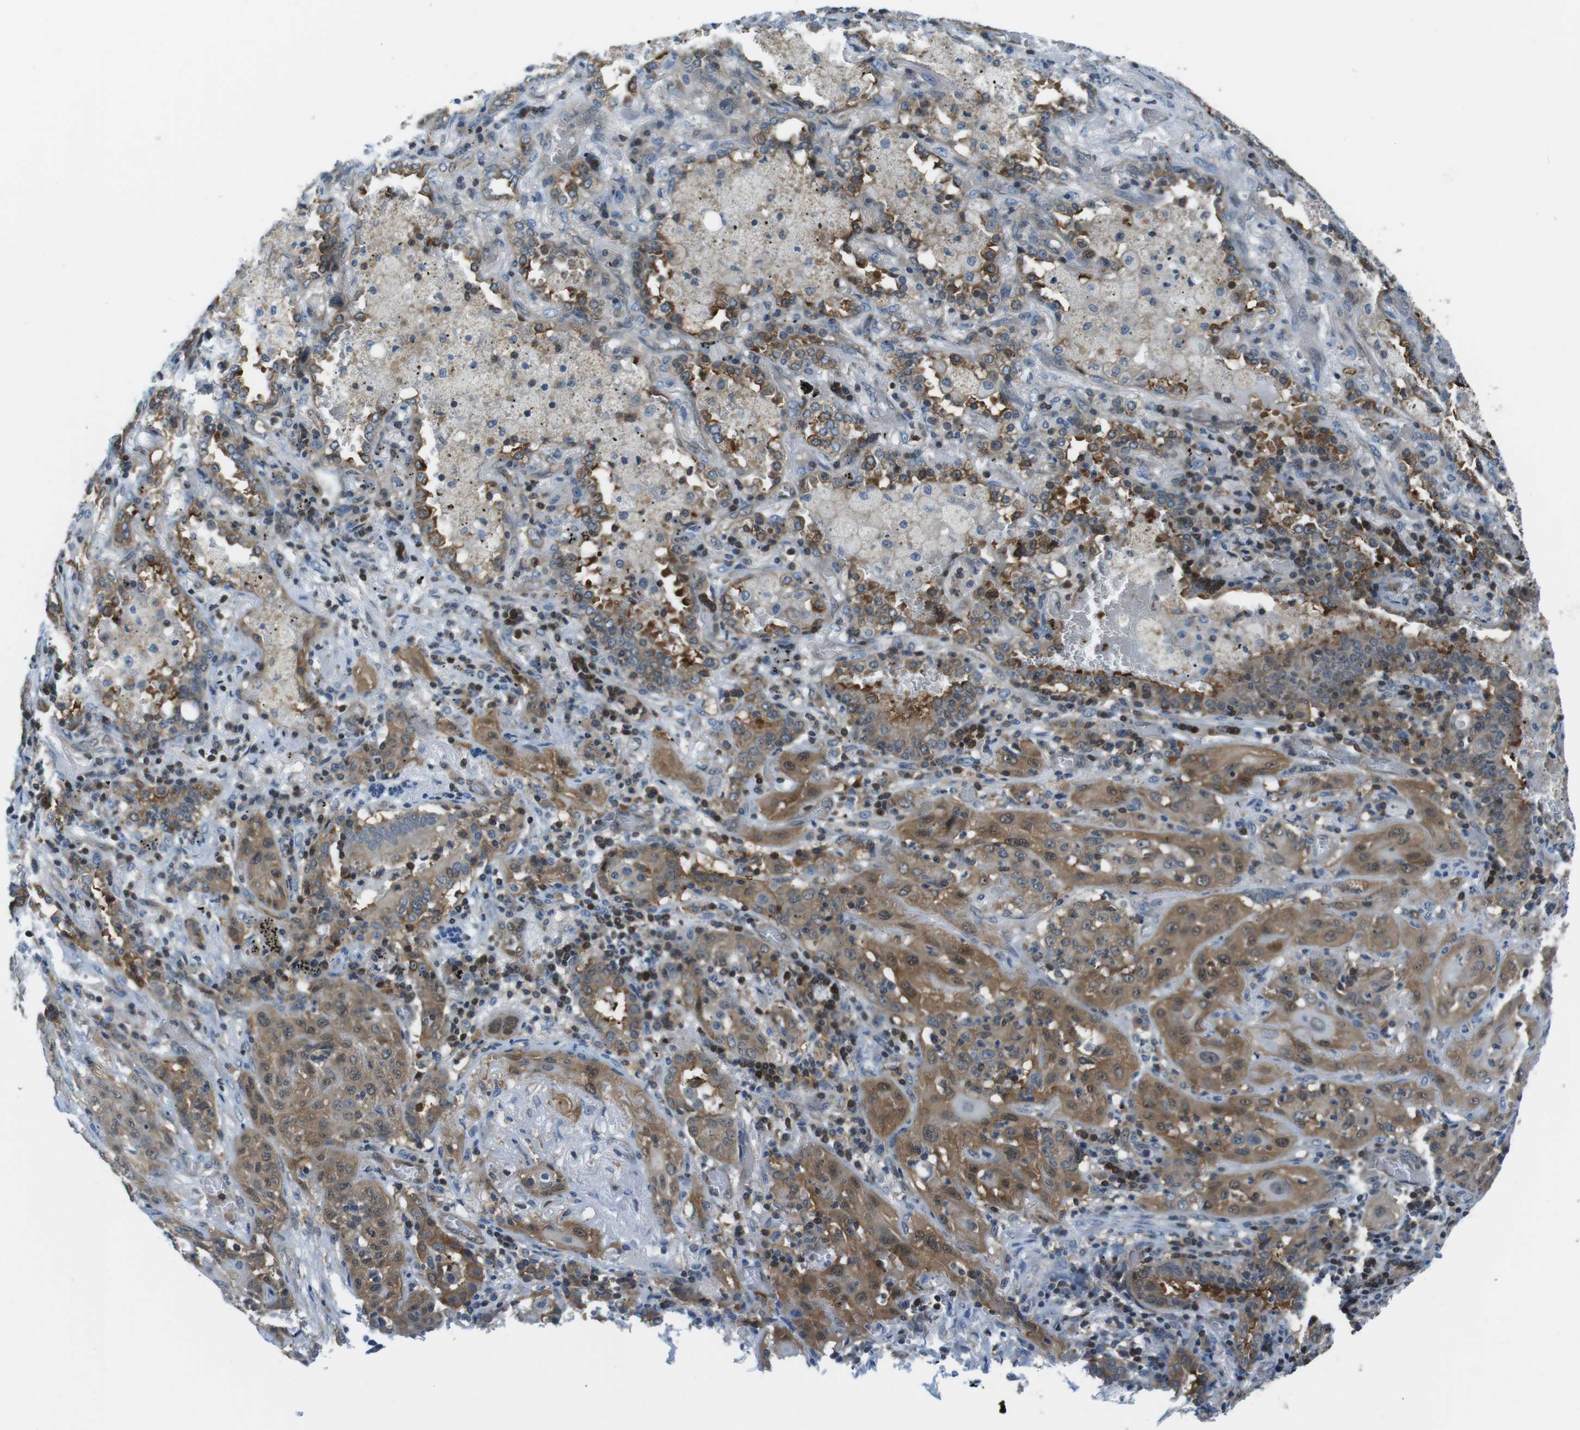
{"staining": {"intensity": "moderate", "quantity": ">75%", "location": "cytoplasmic/membranous,nuclear"}, "tissue": "lung cancer", "cell_type": "Tumor cells", "image_type": "cancer", "snomed": [{"axis": "morphology", "description": "Squamous cell carcinoma, NOS"}, {"axis": "topography", "description": "Lung"}], "caption": "Brown immunohistochemical staining in human squamous cell carcinoma (lung) reveals moderate cytoplasmic/membranous and nuclear expression in about >75% of tumor cells.", "gene": "TES", "patient": {"sex": "female", "age": 47}}